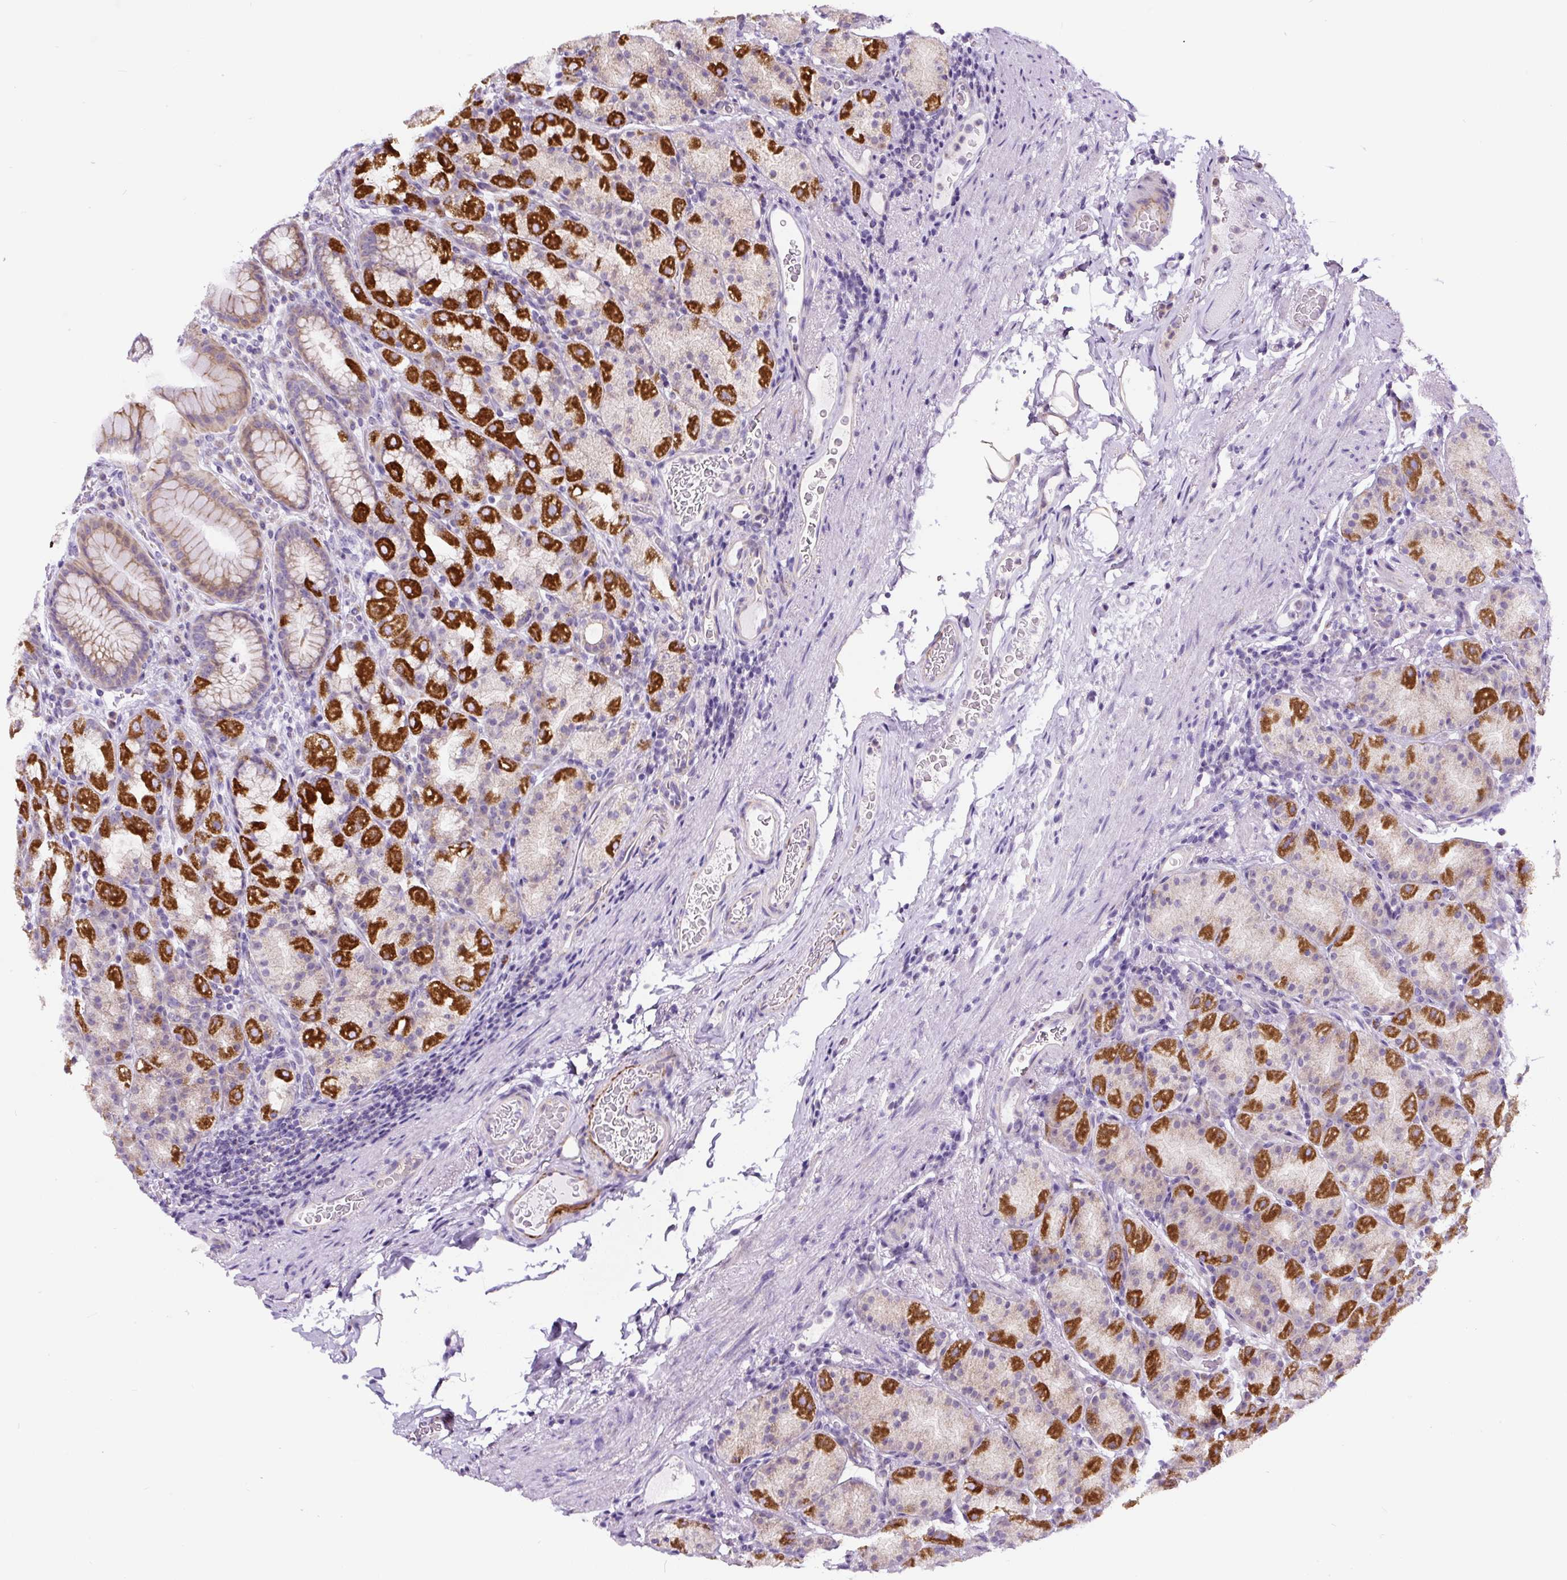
{"staining": {"intensity": "strong", "quantity": "25%-75%", "location": "cytoplasmic/membranous"}, "tissue": "stomach", "cell_type": "Glandular cells", "image_type": "normal", "snomed": [{"axis": "morphology", "description": "Normal tissue, NOS"}, {"axis": "topography", "description": "Stomach, upper"}, {"axis": "topography", "description": "Stomach"}], "caption": "Brown immunohistochemical staining in unremarkable stomach displays strong cytoplasmic/membranous staining in approximately 25%-75% of glandular cells. Immunohistochemistry (ihc) stains the protein of interest in brown and the nuclei are stained blue.", "gene": "HPS4", "patient": {"sex": "male", "age": 68}}